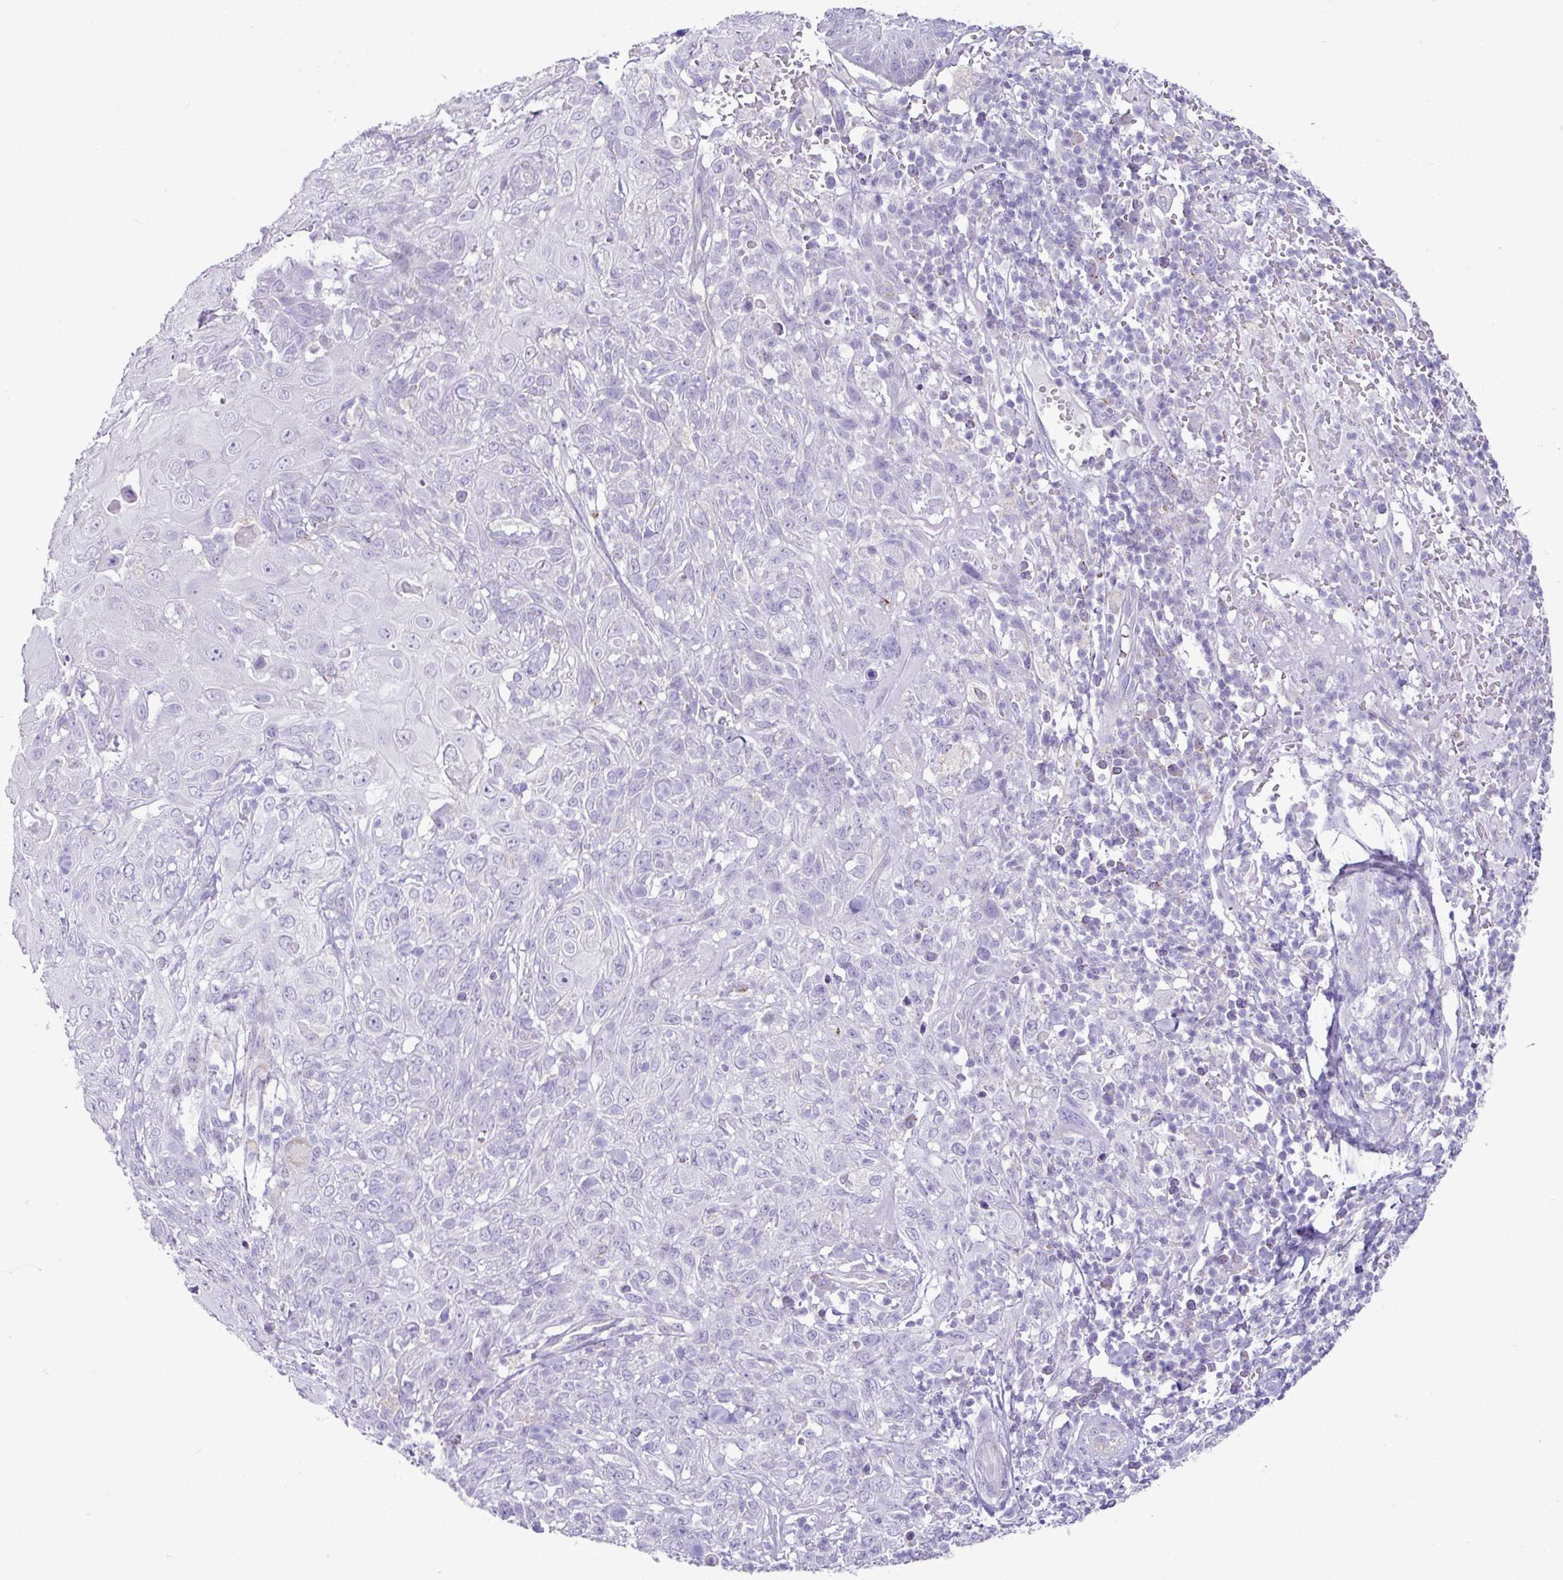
{"staining": {"intensity": "negative", "quantity": "none", "location": "none"}, "tissue": "skin cancer", "cell_type": "Tumor cells", "image_type": "cancer", "snomed": [{"axis": "morphology", "description": "Normal tissue, NOS"}, {"axis": "morphology", "description": "Squamous cell carcinoma, NOS"}, {"axis": "topography", "description": "Skin"}, {"axis": "topography", "description": "Cartilage tissue"}], "caption": "Immunohistochemical staining of squamous cell carcinoma (skin) exhibits no significant positivity in tumor cells.", "gene": "PGAP4", "patient": {"sex": "female", "age": 79}}